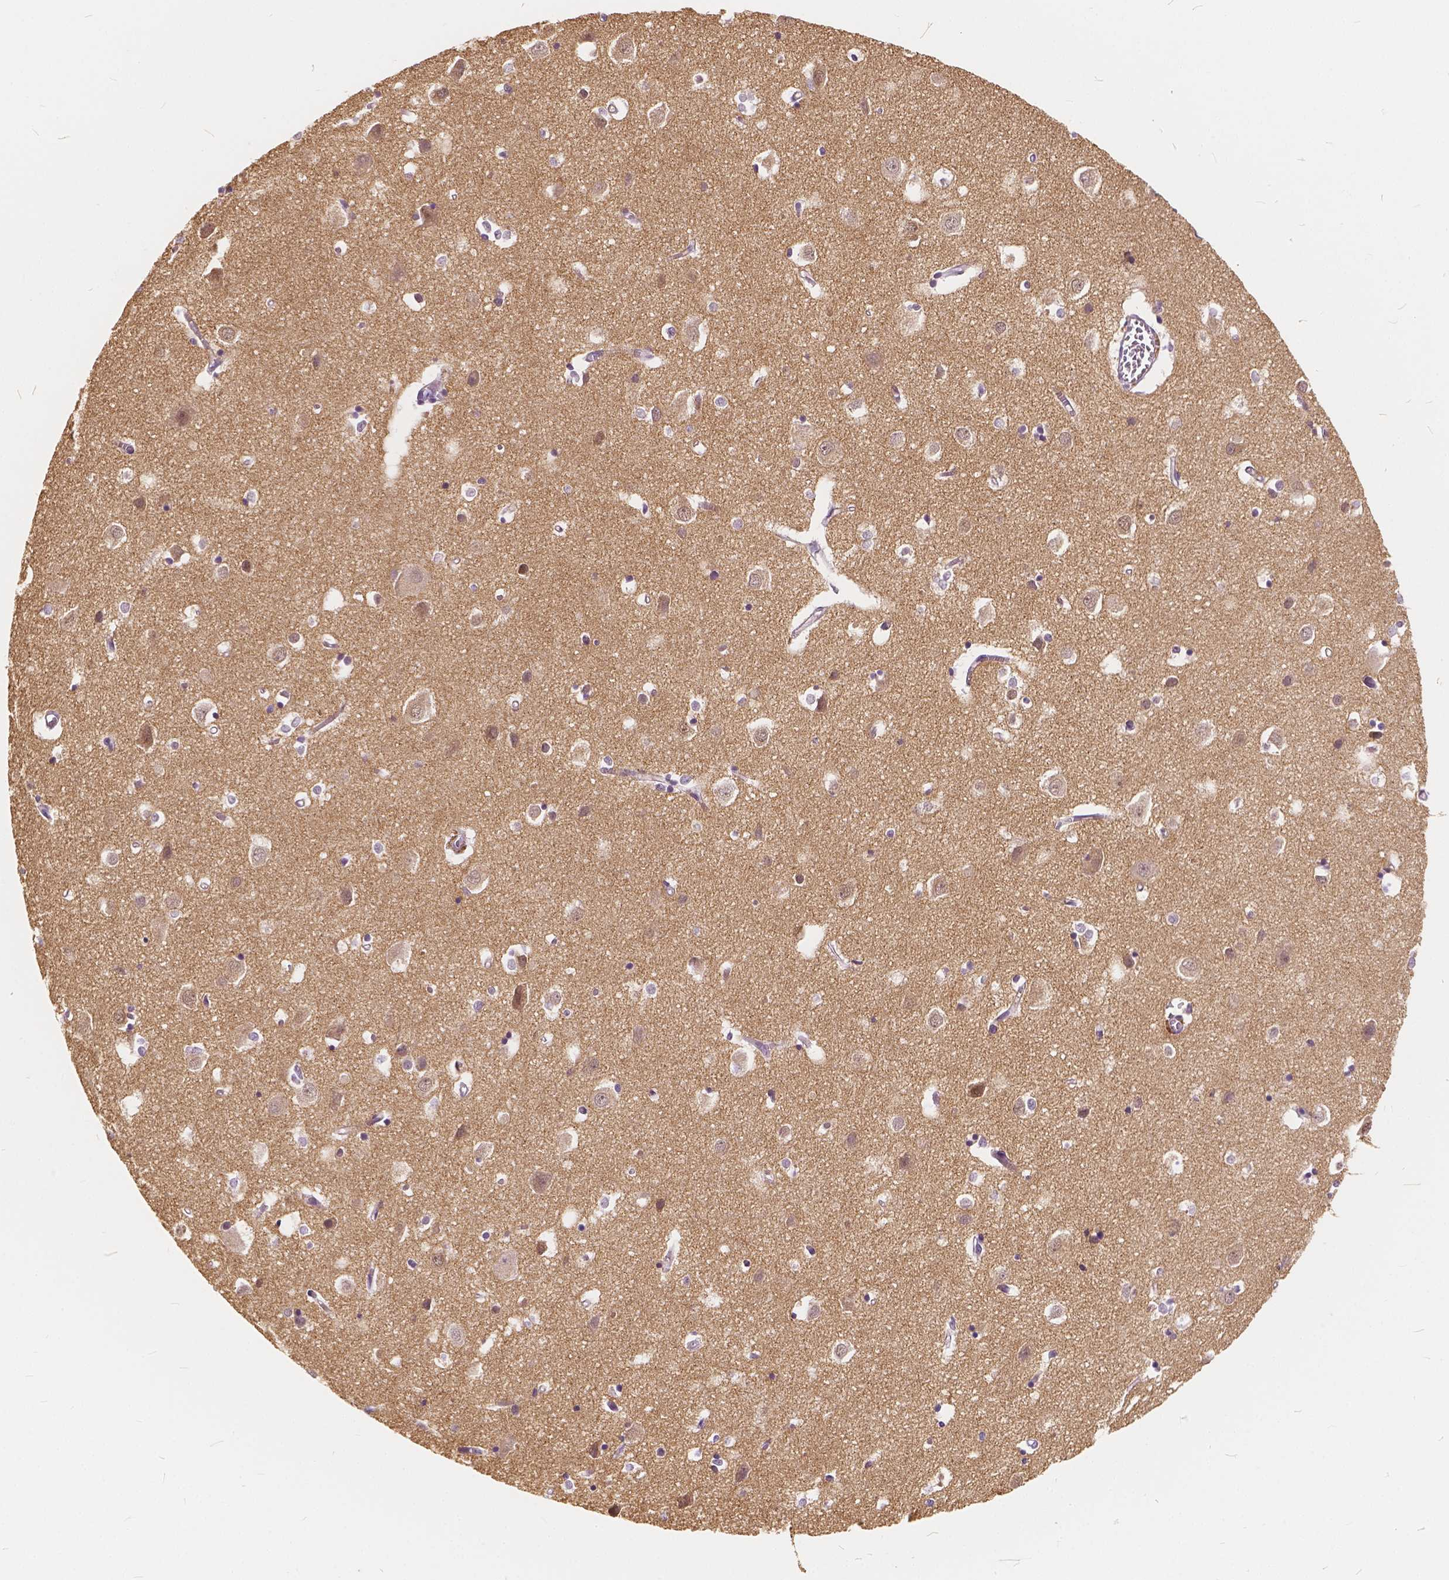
{"staining": {"intensity": "negative", "quantity": "none", "location": "none"}, "tissue": "cerebral cortex", "cell_type": "Endothelial cells", "image_type": "normal", "snomed": [{"axis": "morphology", "description": "Normal tissue, NOS"}, {"axis": "topography", "description": "Cerebral cortex"}], "caption": "Cerebral cortex stained for a protein using immunohistochemistry exhibits no staining endothelial cells.", "gene": "KIAA0513", "patient": {"sex": "male", "age": 70}}